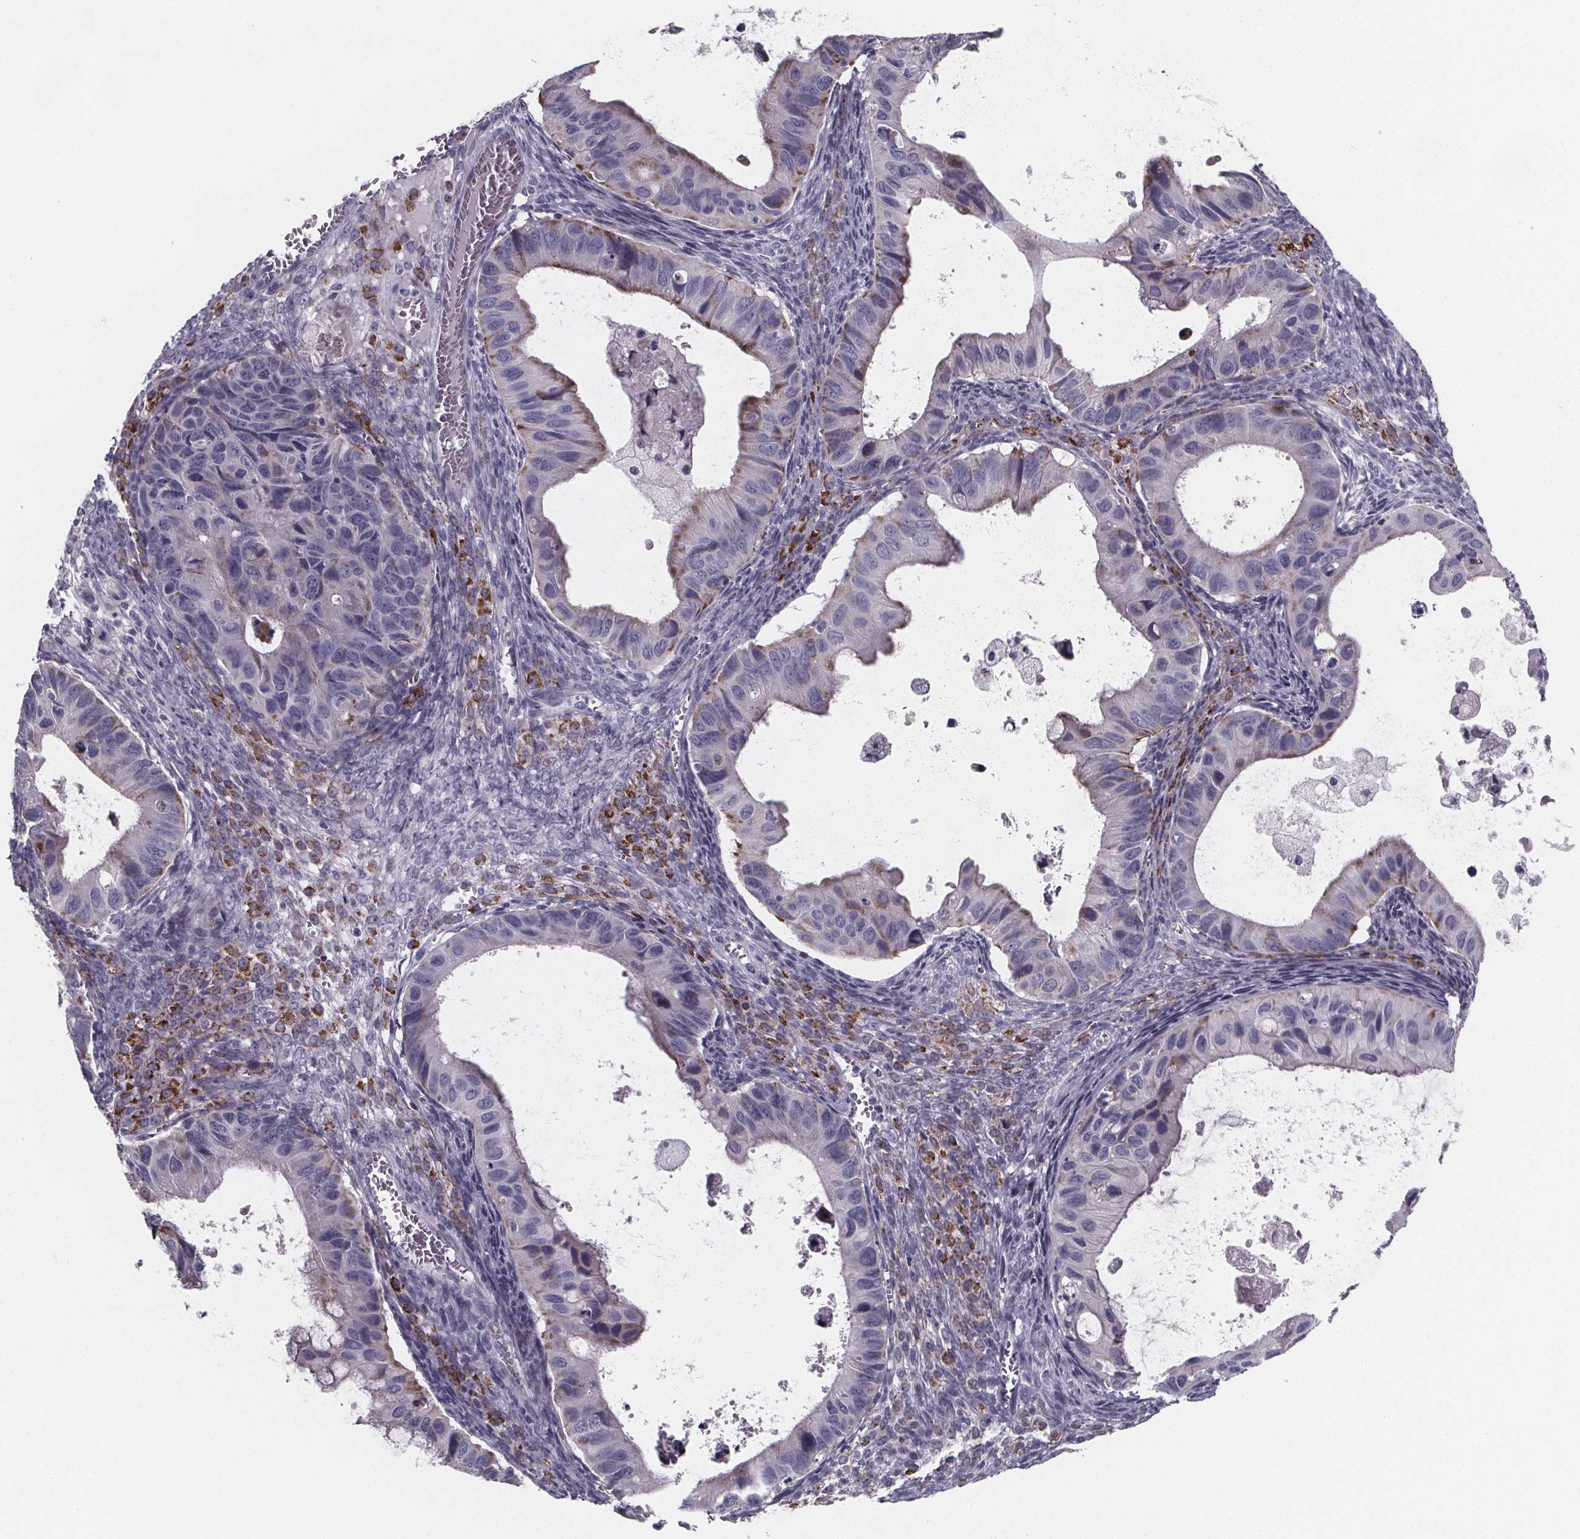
{"staining": {"intensity": "weak", "quantity": "<25%", "location": "cytoplasmic/membranous"}, "tissue": "ovarian cancer", "cell_type": "Tumor cells", "image_type": "cancer", "snomed": [{"axis": "morphology", "description": "Cystadenocarcinoma, mucinous, NOS"}, {"axis": "topography", "description": "Ovary"}], "caption": "This histopathology image is of ovarian mucinous cystadenocarcinoma stained with immunohistochemistry to label a protein in brown with the nuclei are counter-stained blue. There is no staining in tumor cells.", "gene": "PAH", "patient": {"sex": "female", "age": 64}}